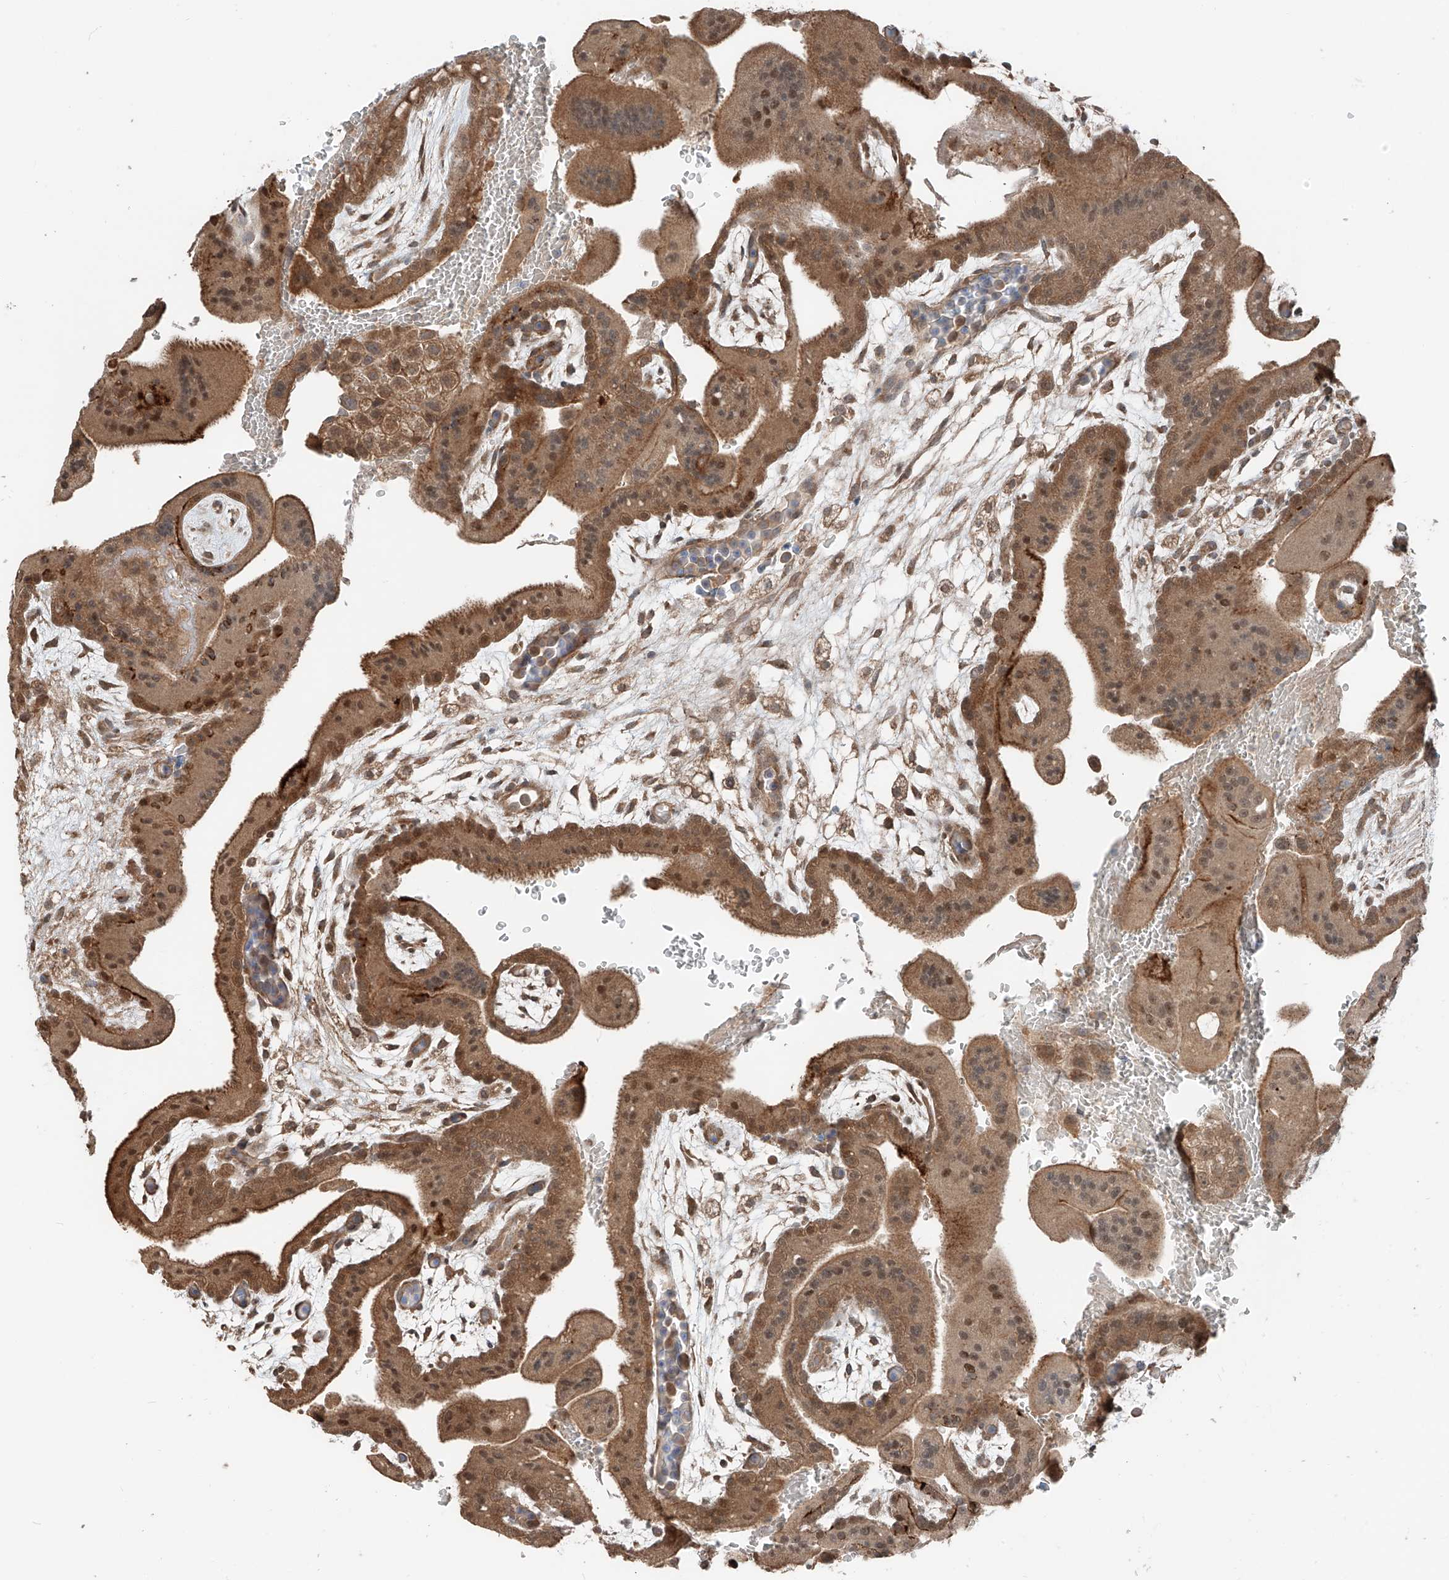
{"staining": {"intensity": "moderate", "quantity": ">75%", "location": "cytoplasmic/membranous,nuclear"}, "tissue": "placenta", "cell_type": "Decidual cells", "image_type": "normal", "snomed": [{"axis": "morphology", "description": "Normal tissue, NOS"}, {"axis": "topography", "description": "Placenta"}], "caption": "Placenta stained with DAB immunohistochemistry (IHC) reveals medium levels of moderate cytoplasmic/membranous,nuclear staining in approximately >75% of decidual cells.", "gene": "CEP162", "patient": {"sex": "female", "age": 35}}